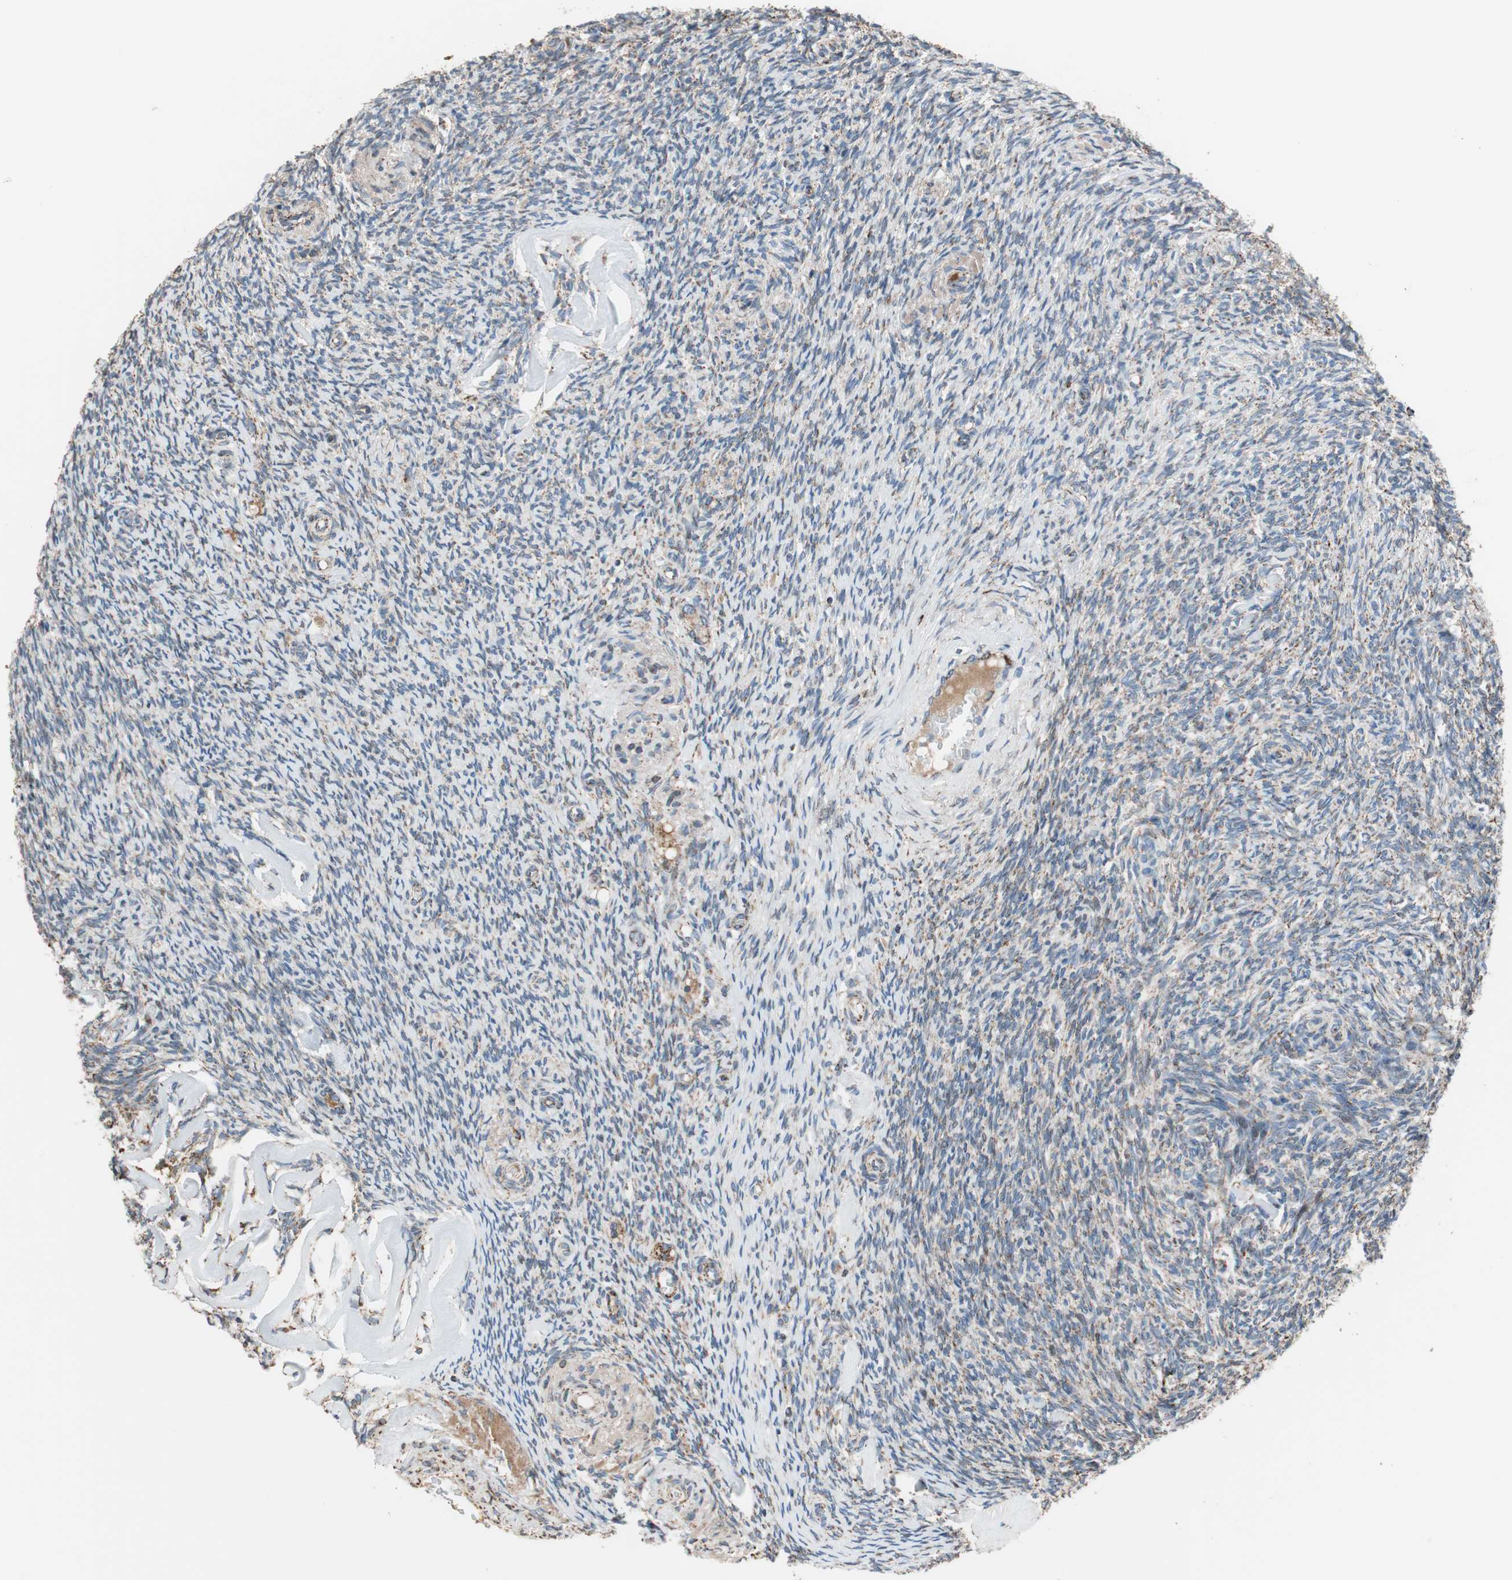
{"staining": {"intensity": "moderate", "quantity": "<25%", "location": "cytoplasmic/membranous"}, "tissue": "ovary", "cell_type": "Ovarian stroma cells", "image_type": "normal", "snomed": [{"axis": "morphology", "description": "Normal tissue, NOS"}, {"axis": "topography", "description": "Ovary"}], "caption": "Ovary stained with a protein marker displays moderate staining in ovarian stroma cells.", "gene": "PCSK4", "patient": {"sex": "female", "age": 60}}